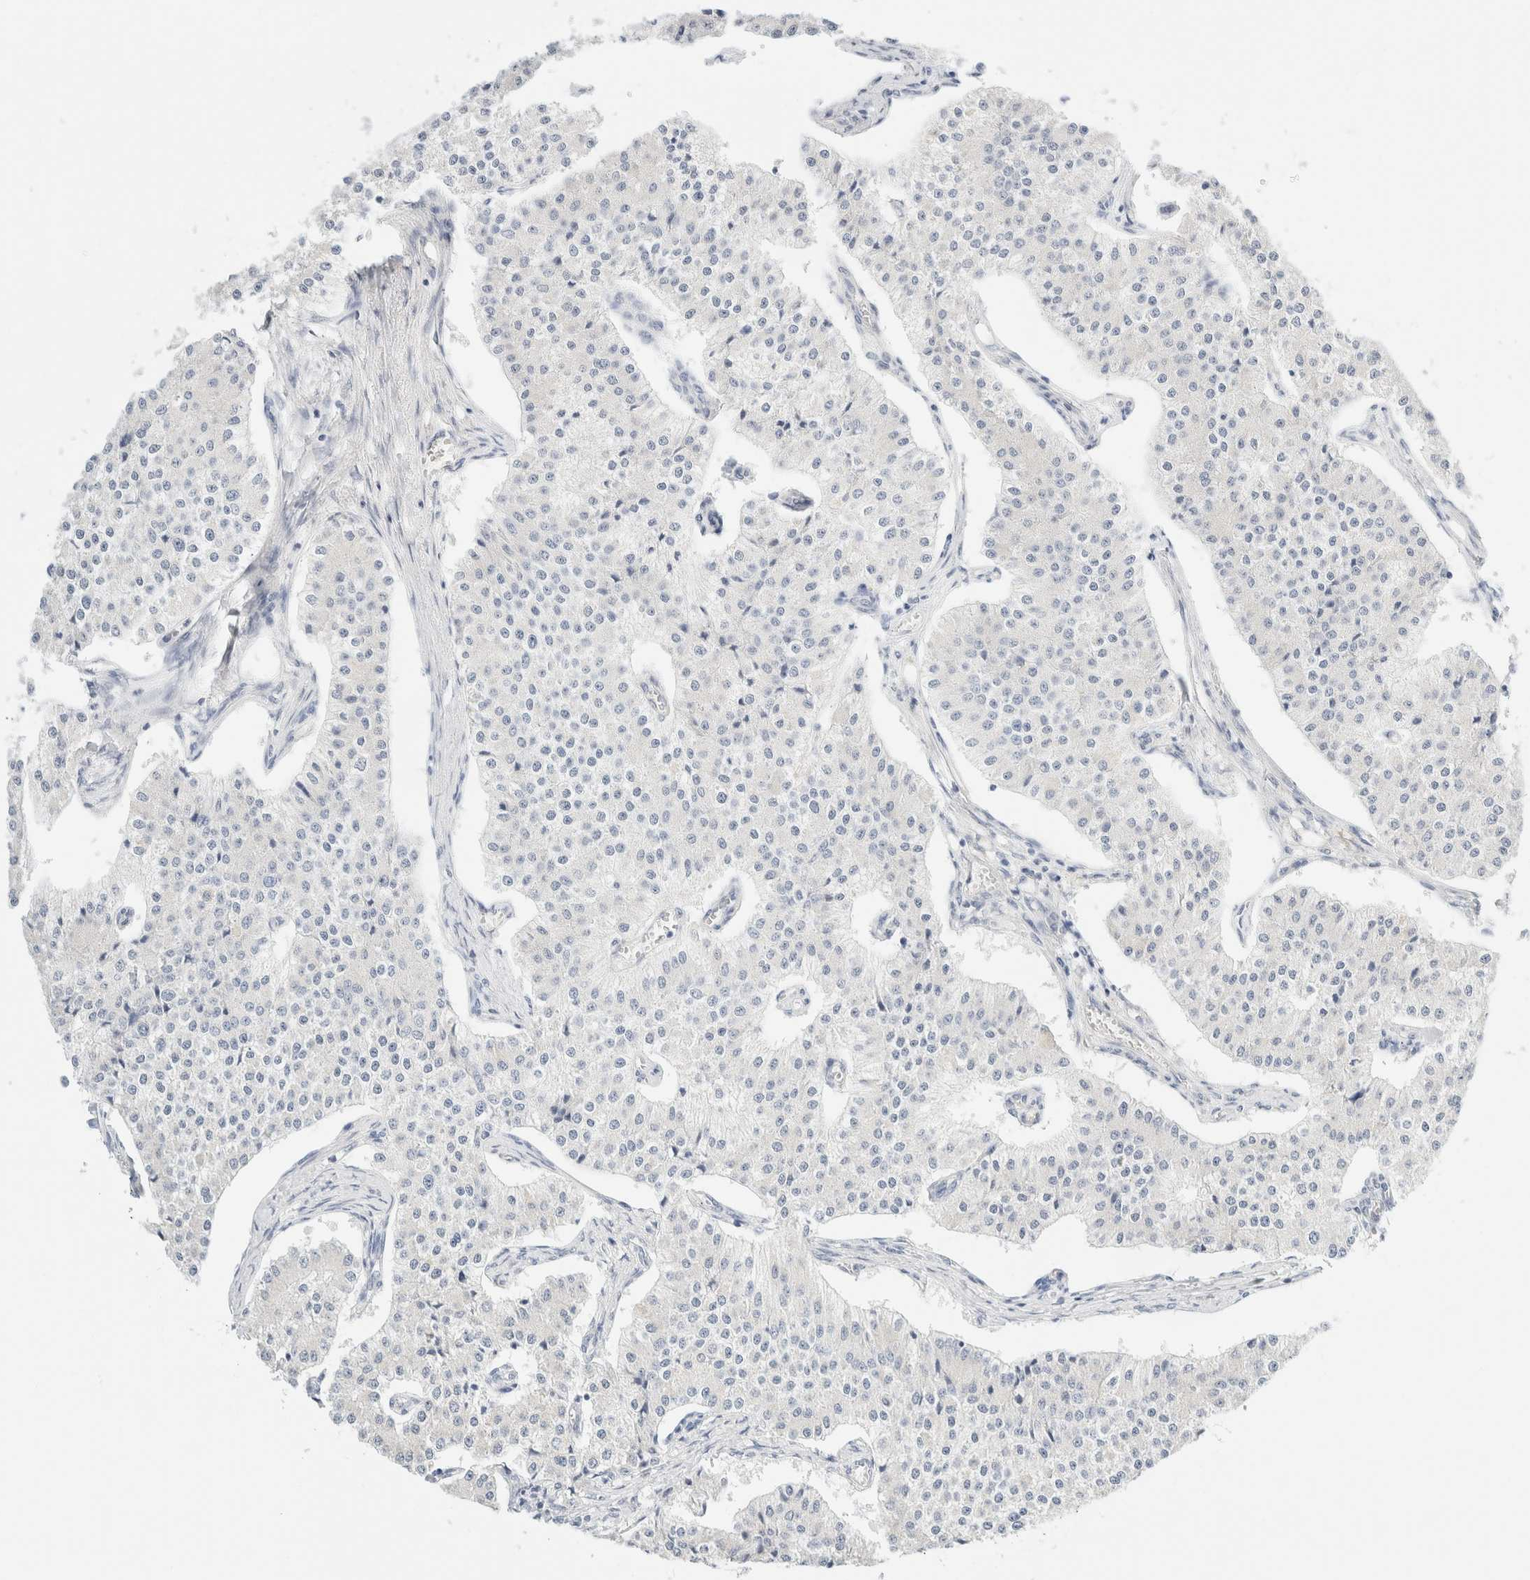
{"staining": {"intensity": "negative", "quantity": "none", "location": "none"}, "tissue": "carcinoid", "cell_type": "Tumor cells", "image_type": "cancer", "snomed": [{"axis": "morphology", "description": "Carcinoid, malignant, NOS"}, {"axis": "topography", "description": "Colon"}], "caption": "Immunohistochemistry (IHC) histopathology image of neoplastic tissue: human malignant carcinoid stained with DAB exhibits no significant protein staining in tumor cells. (DAB (3,3'-diaminobenzidine) immunohistochemistry (IHC) visualized using brightfield microscopy, high magnification).", "gene": "DPYS", "patient": {"sex": "female", "age": 52}}